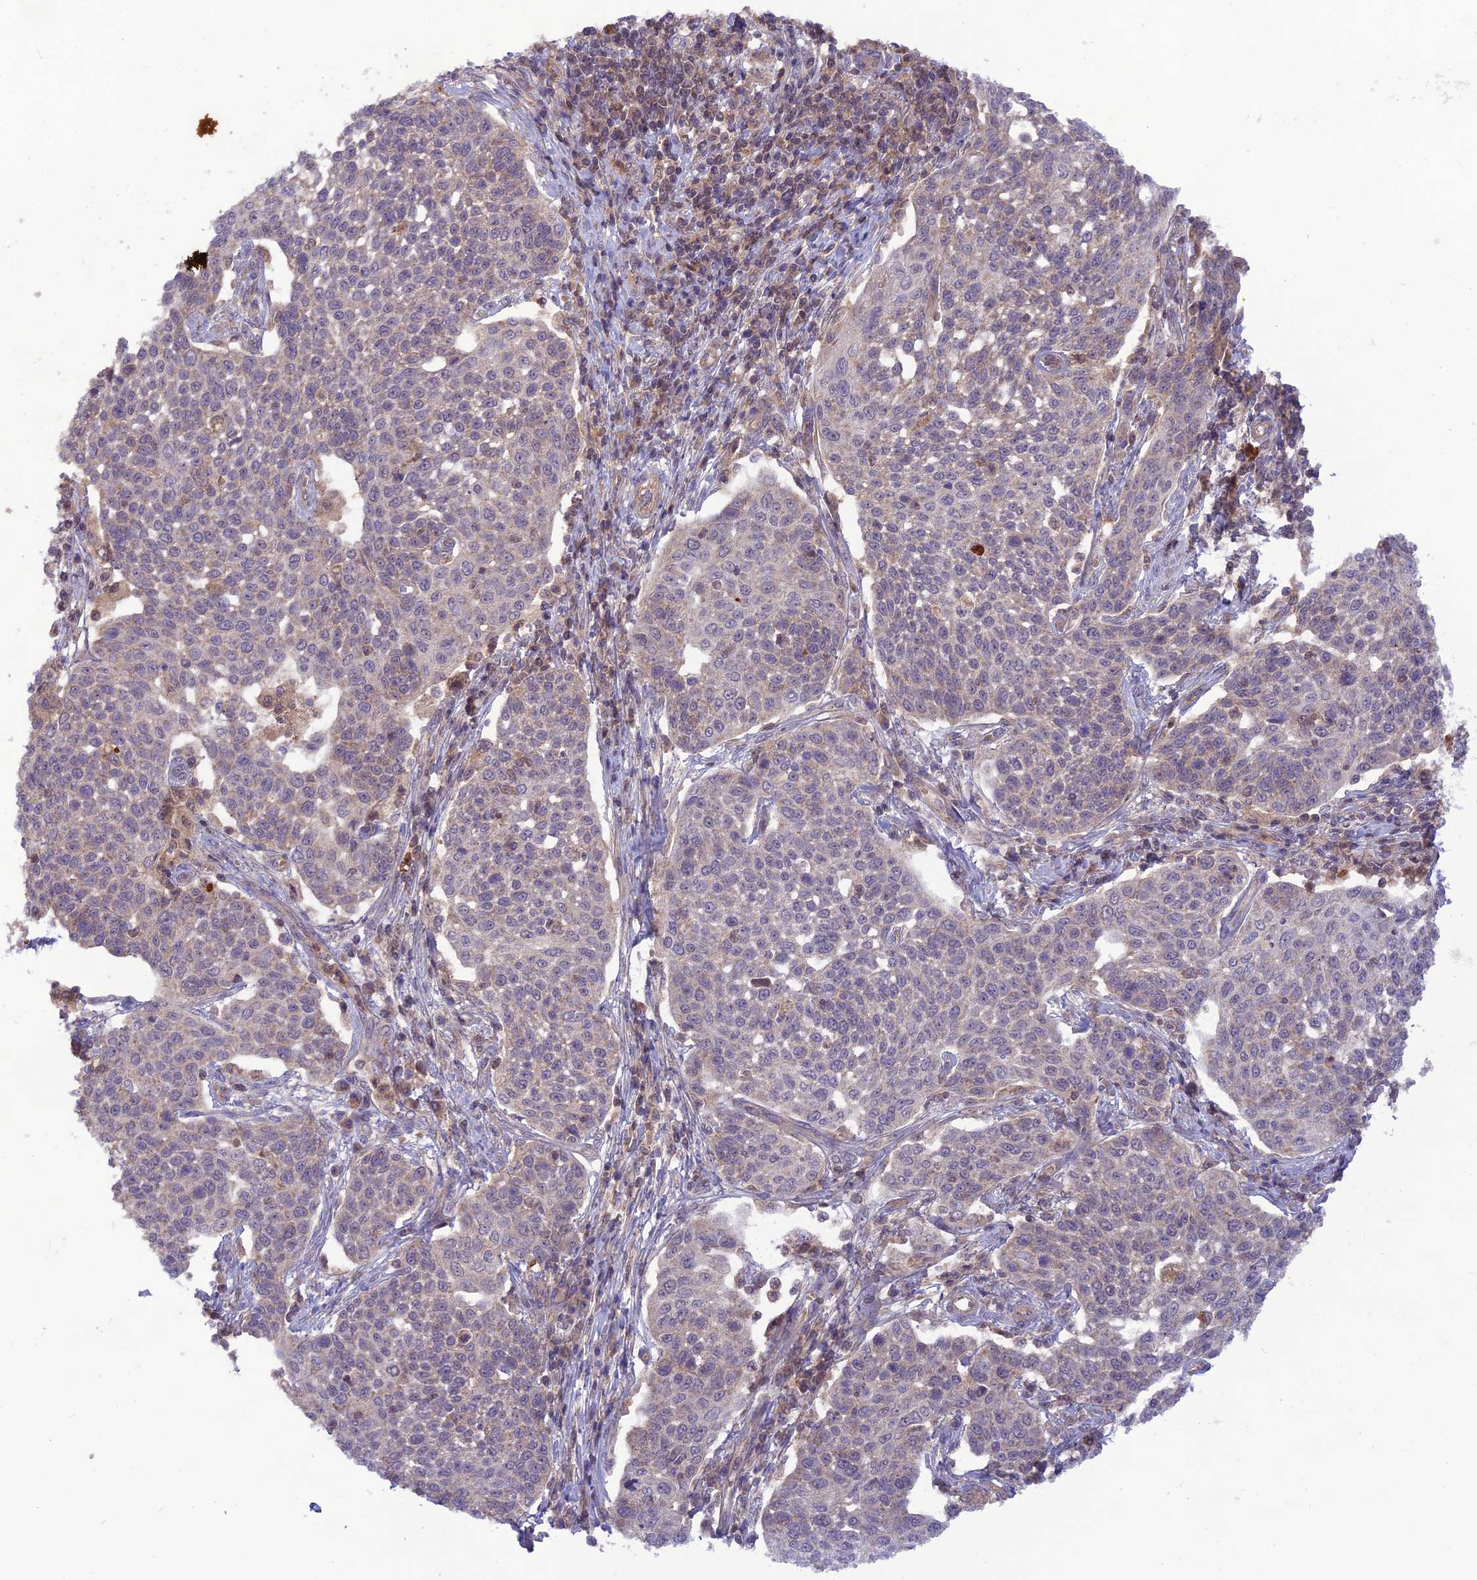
{"staining": {"intensity": "negative", "quantity": "none", "location": "none"}, "tissue": "cervical cancer", "cell_type": "Tumor cells", "image_type": "cancer", "snomed": [{"axis": "morphology", "description": "Squamous cell carcinoma, NOS"}, {"axis": "topography", "description": "Cervix"}], "caption": "The micrograph shows no significant staining in tumor cells of cervical squamous cell carcinoma.", "gene": "NDUFC1", "patient": {"sex": "female", "age": 34}}